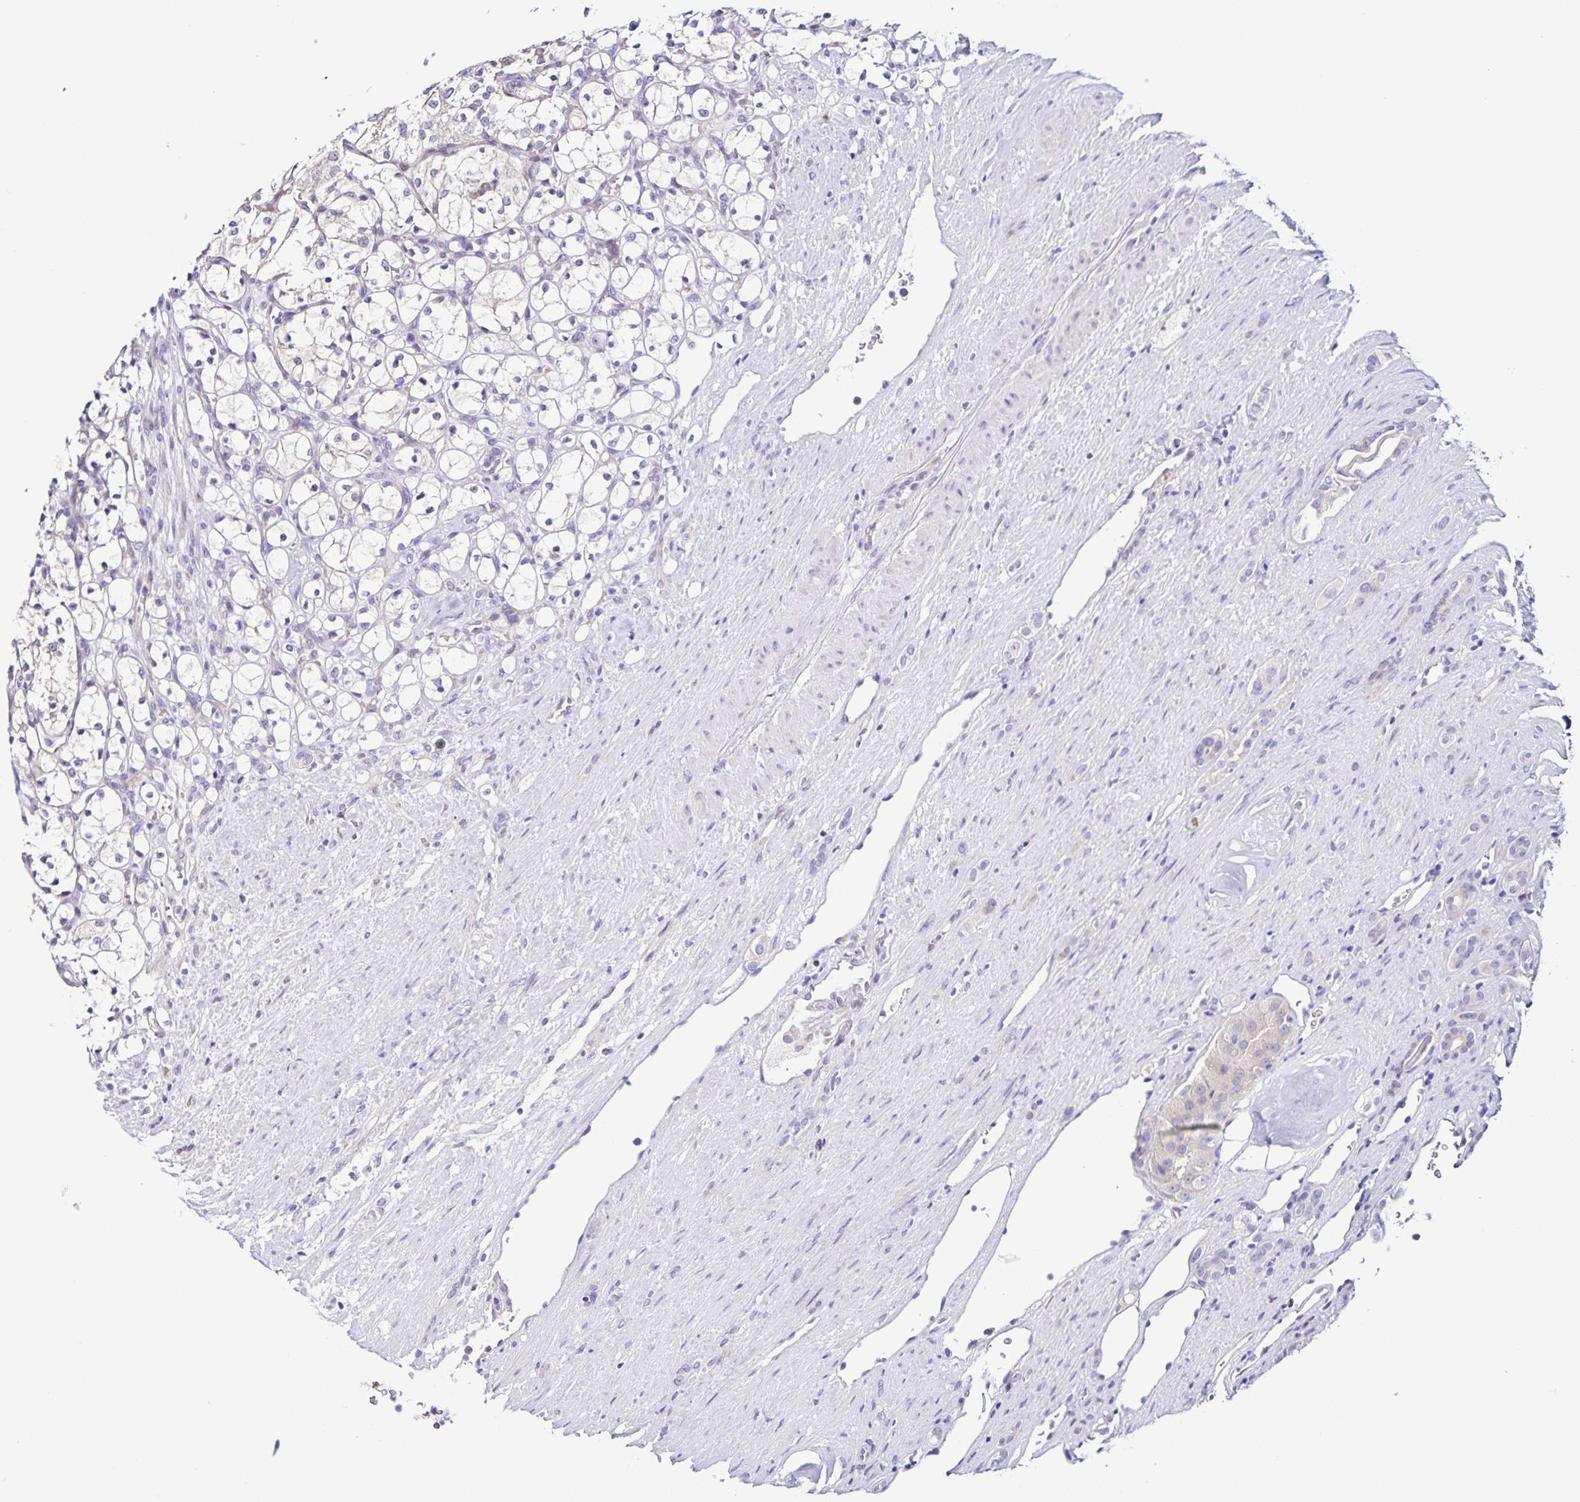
{"staining": {"intensity": "negative", "quantity": "none", "location": "none"}, "tissue": "renal cancer", "cell_type": "Tumor cells", "image_type": "cancer", "snomed": [{"axis": "morphology", "description": "Adenocarcinoma, NOS"}, {"axis": "topography", "description": "Kidney"}], "caption": "Histopathology image shows no protein staining in tumor cells of renal adenocarcinoma tissue.", "gene": "RNFT2", "patient": {"sex": "female", "age": 69}}